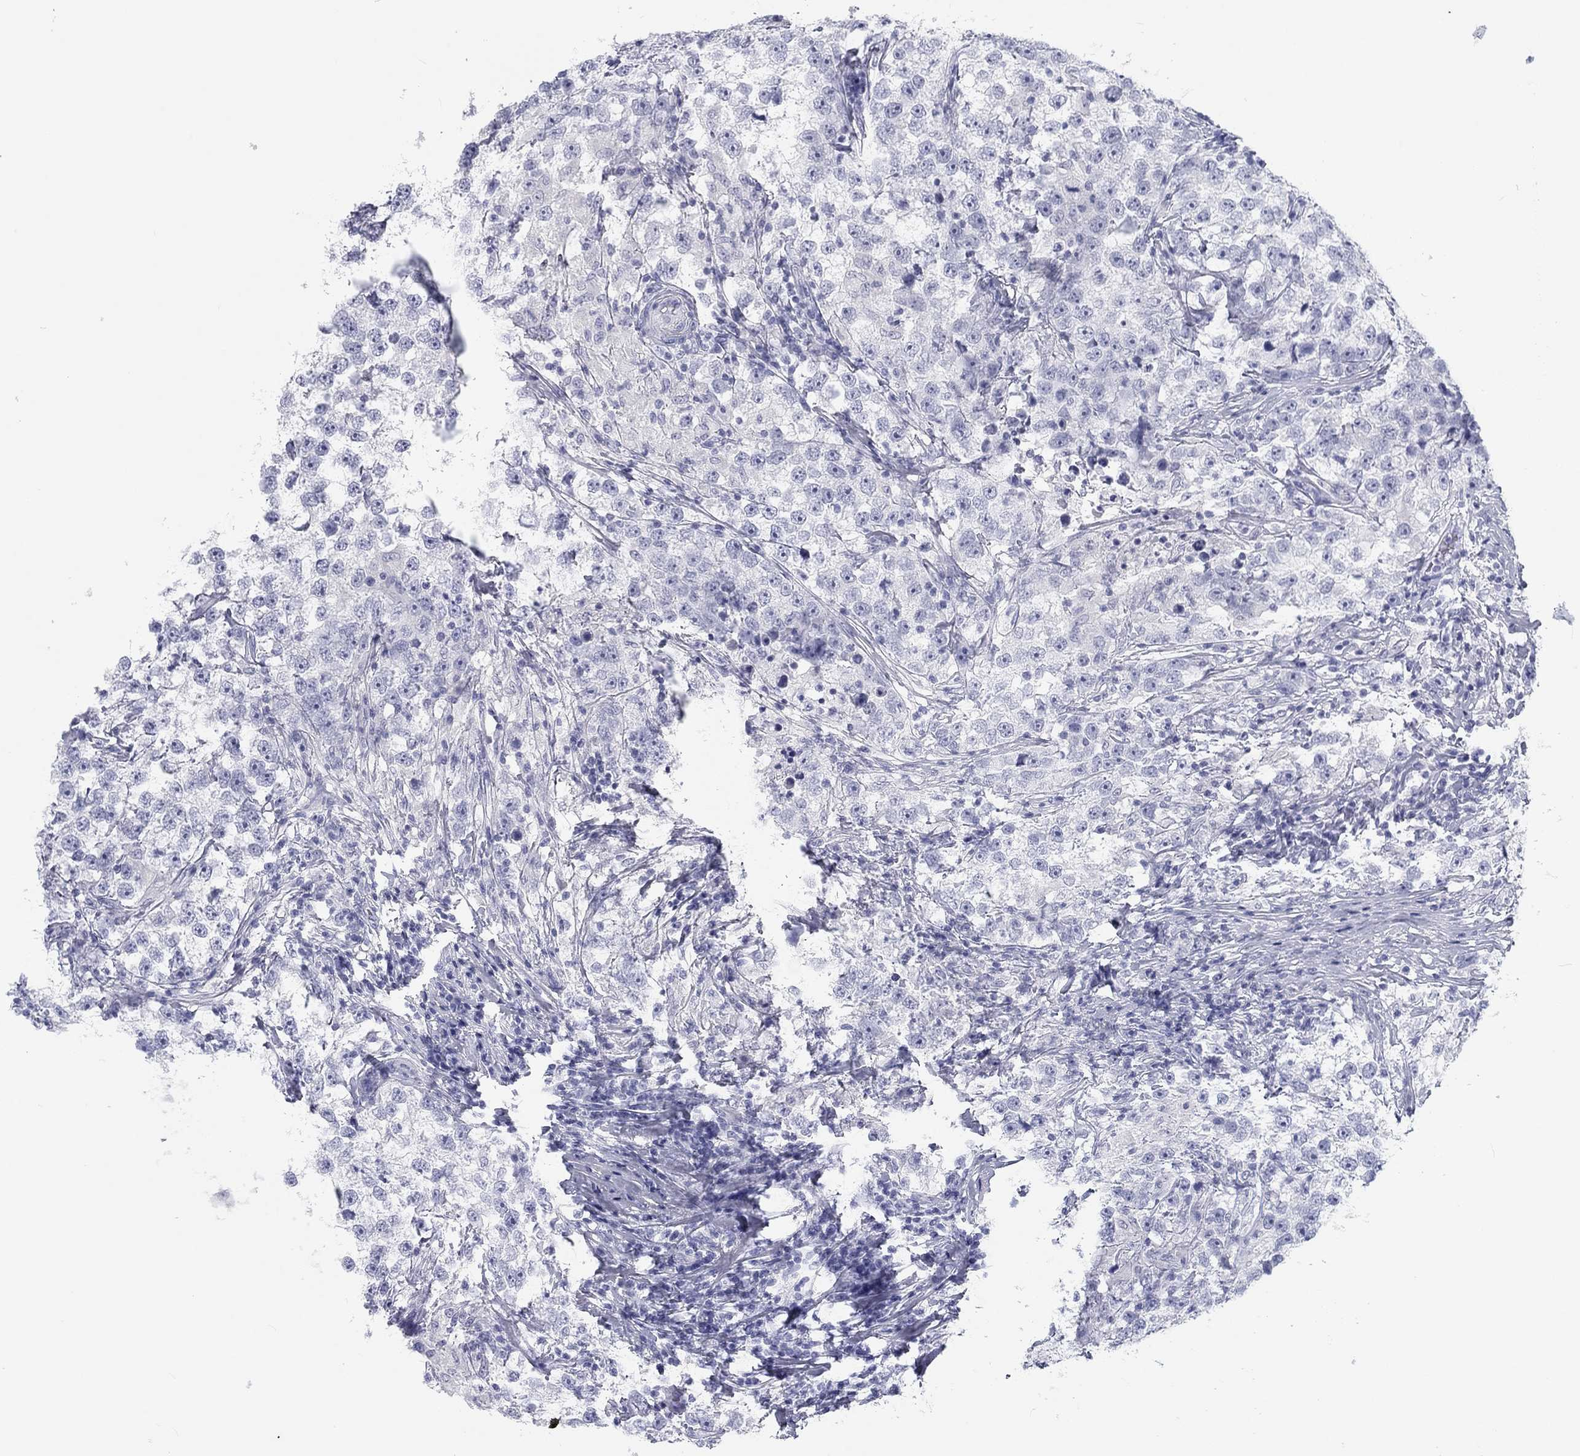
{"staining": {"intensity": "negative", "quantity": "none", "location": "none"}, "tissue": "testis cancer", "cell_type": "Tumor cells", "image_type": "cancer", "snomed": [{"axis": "morphology", "description": "Seminoma, NOS"}, {"axis": "topography", "description": "Testis"}], "caption": "High magnification brightfield microscopy of testis seminoma stained with DAB (3,3'-diaminobenzidine) (brown) and counterstained with hematoxylin (blue): tumor cells show no significant expression.", "gene": "CALB1", "patient": {"sex": "male", "age": 46}}